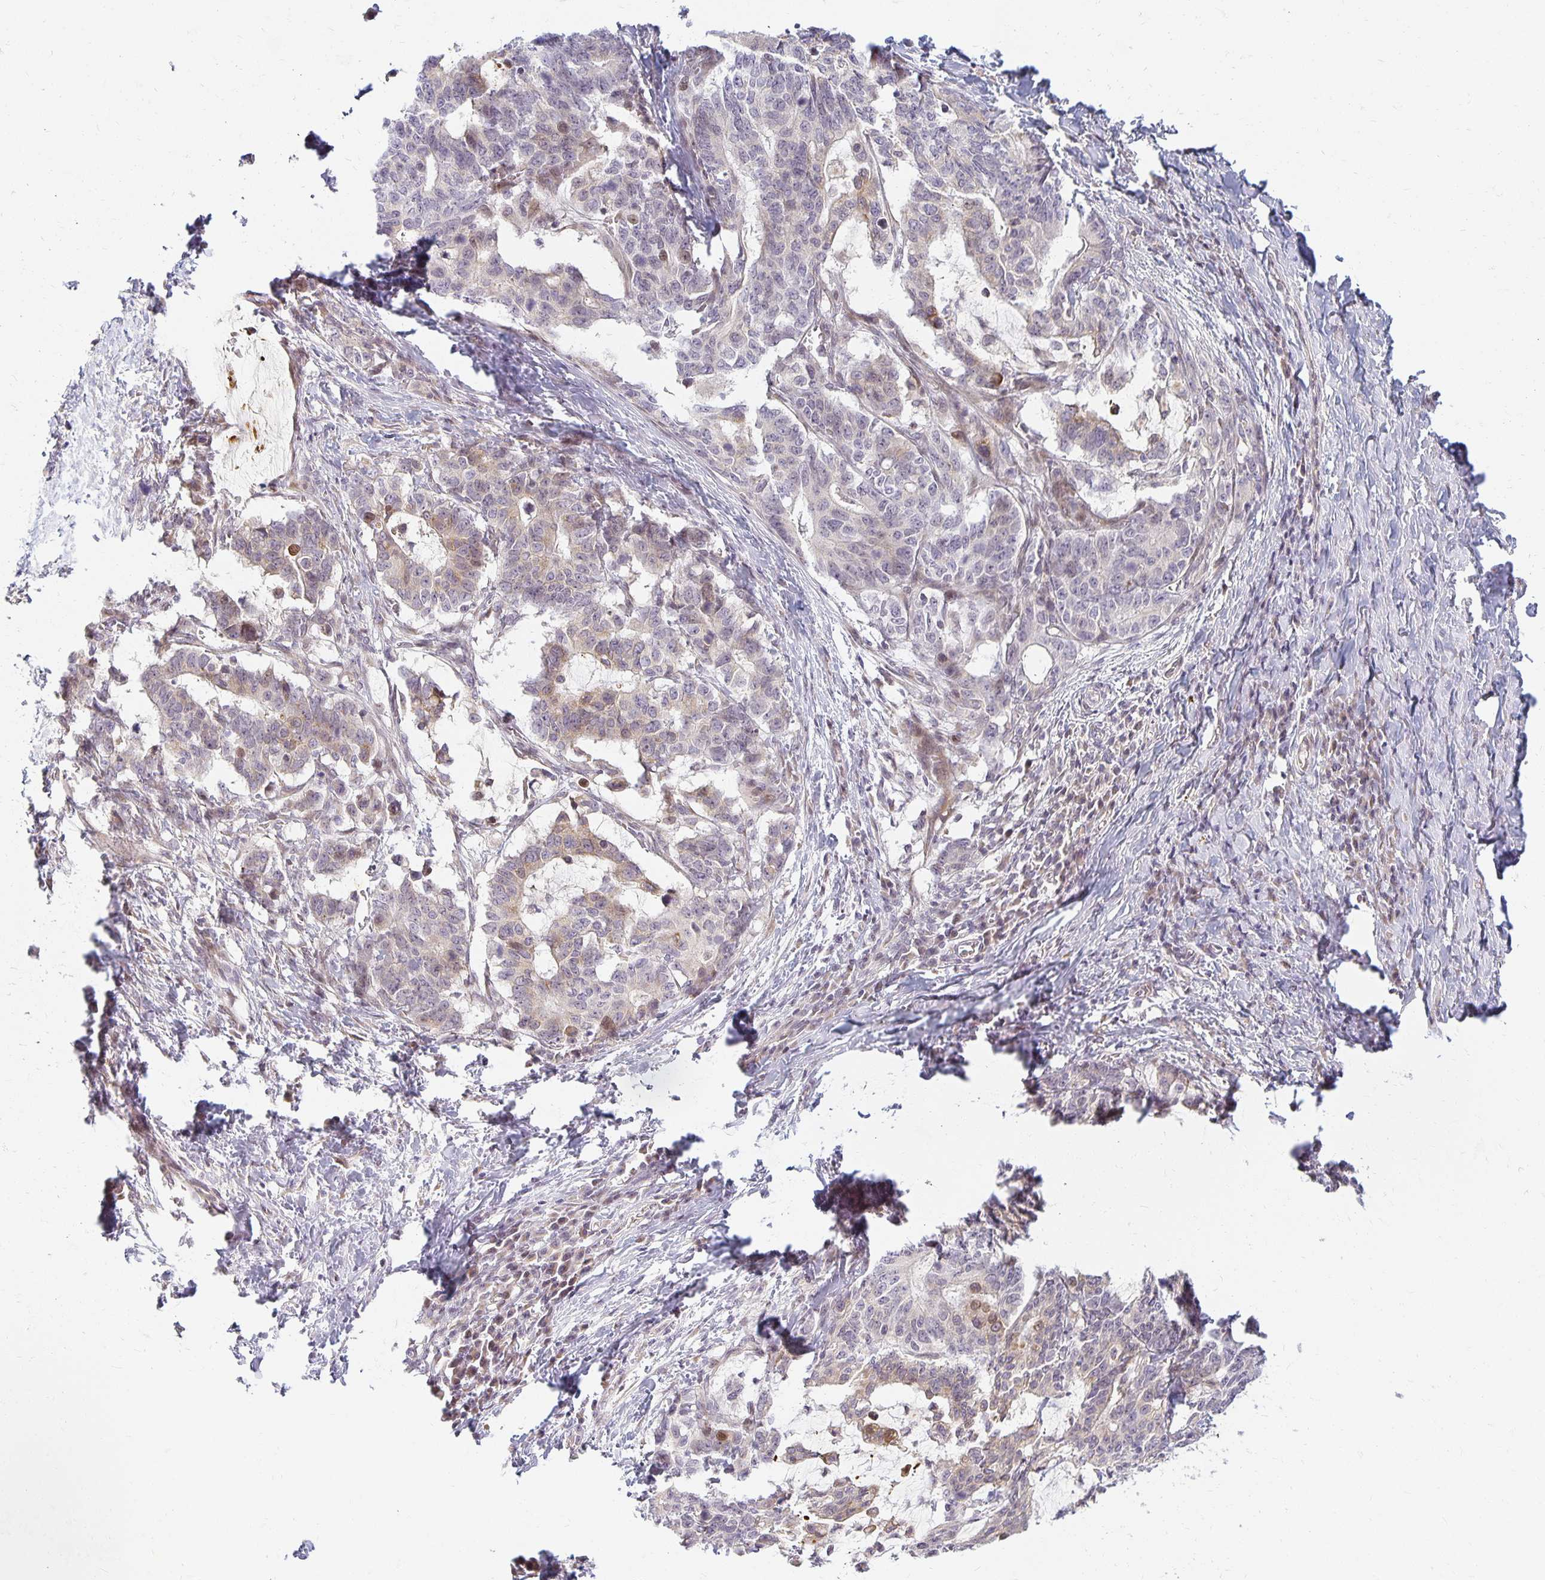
{"staining": {"intensity": "weak", "quantity": "25%-75%", "location": "cytoplasmic/membranous"}, "tissue": "stomach cancer", "cell_type": "Tumor cells", "image_type": "cancer", "snomed": [{"axis": "morphology", "description": "Normal tissue, NOS"}, {"axis": "morphology", "description": "Adenocarcinoma, NOS"}, {"axis": "topography", "description": "Stomach"}], "caption": "Human adenocarcinoma (stomach) stained for a protein (brown) reveals weak cytoplasmic/membranous positive positivity in about 25%-75% of tumor cells.", "gene": "EHF", "patient": {"sex": "female", "age": 64}}